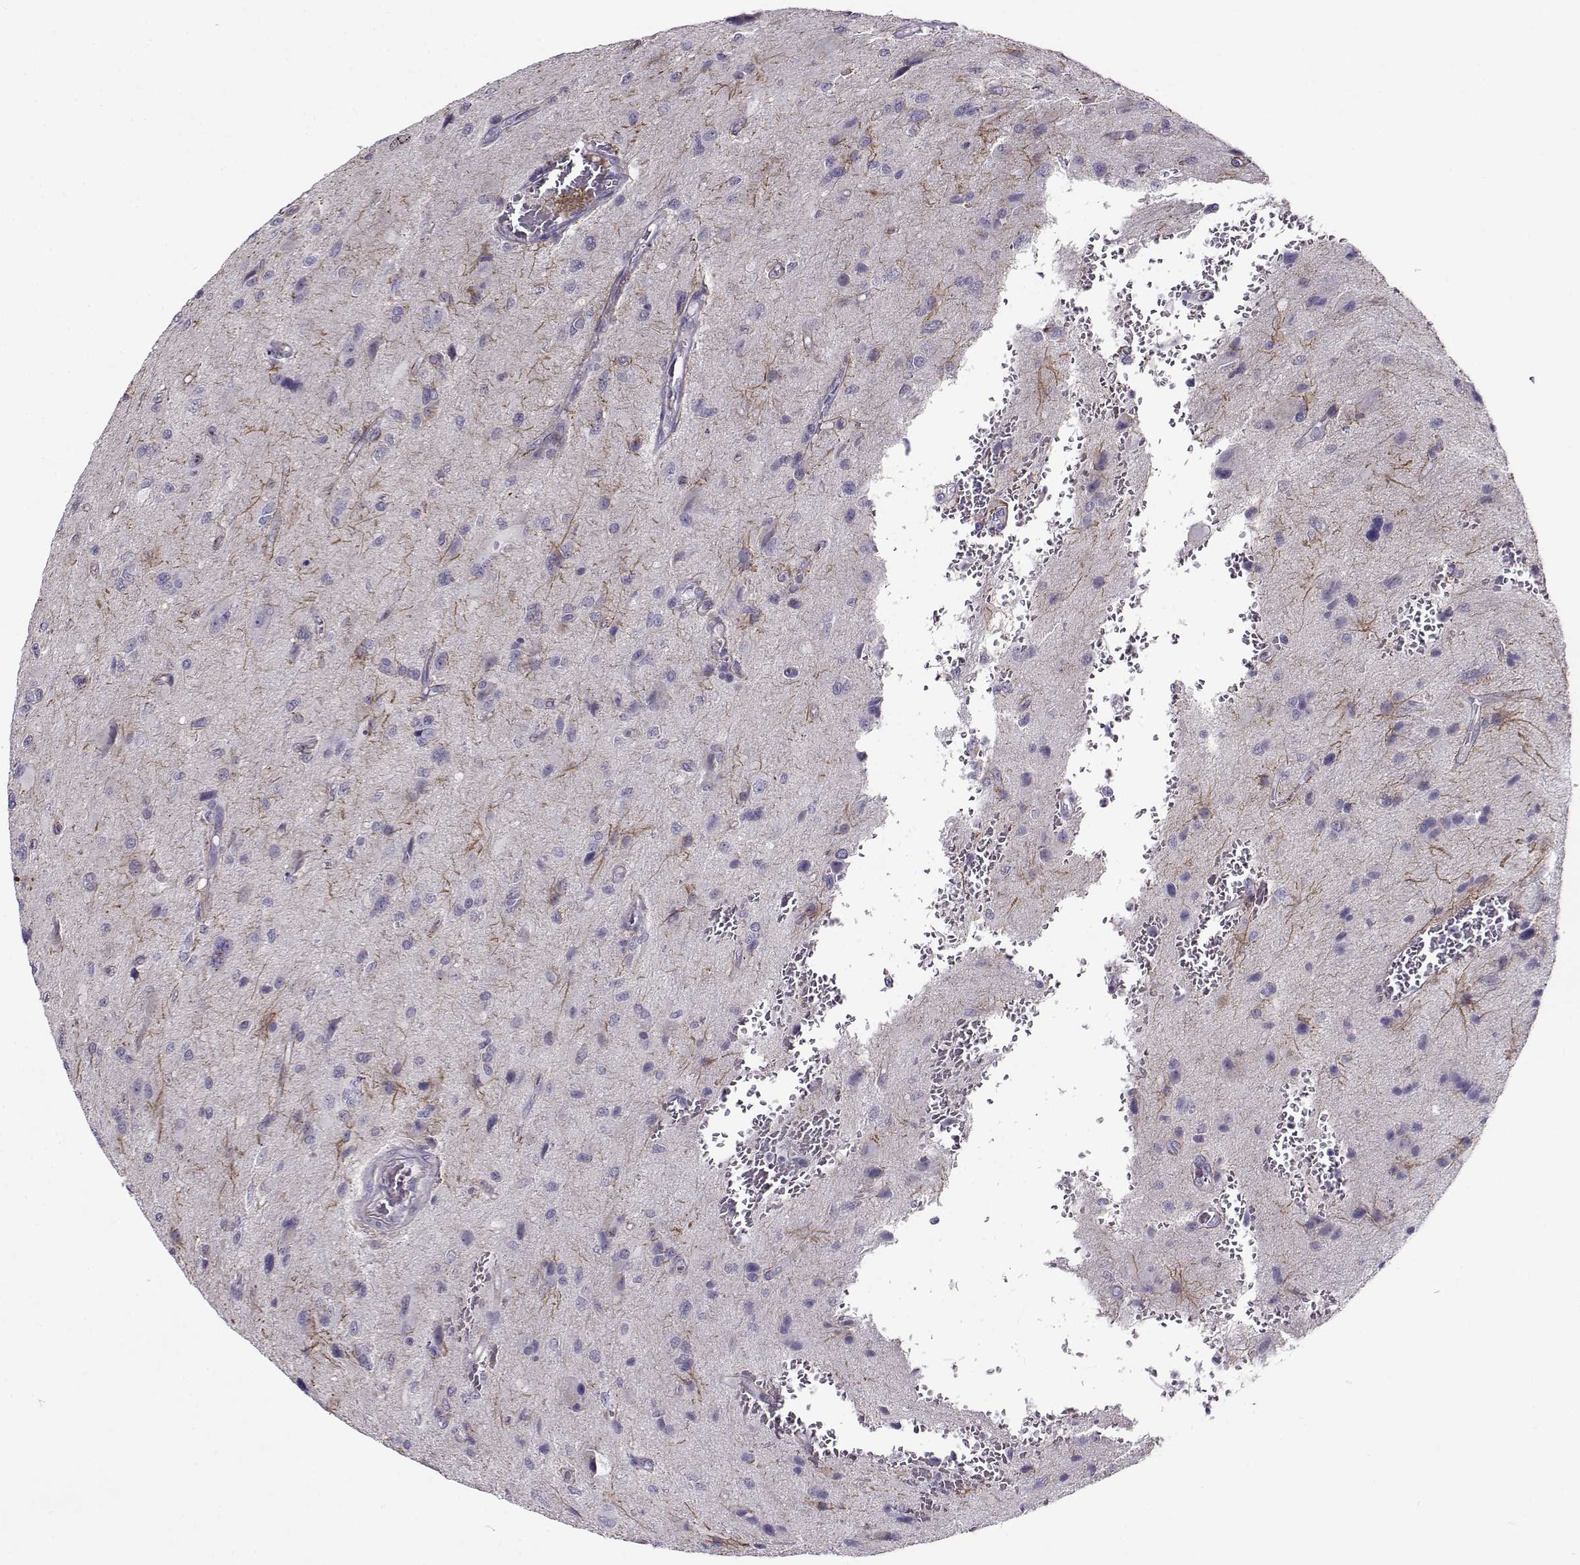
{"staining": {"intensity": "negative", "quantity": "none", "location": "none"}, "tissue": "glioma", "cell_type": "Tumor cells", "image_type": "cancer", "snomed": [{"axis": "morphology", "description": "Glioma, malignant, NOS"}, {"axis": "morphology", "description": "Glioma, malignant, High grade"}, {"axis": "topography", "description": "Brain"}], "caption": "Glioma was stained to show a protein in brown. There is no significant staining in tumor cells.", "gene": "NPW", "patient": {"sex": "female", "age": 71}}